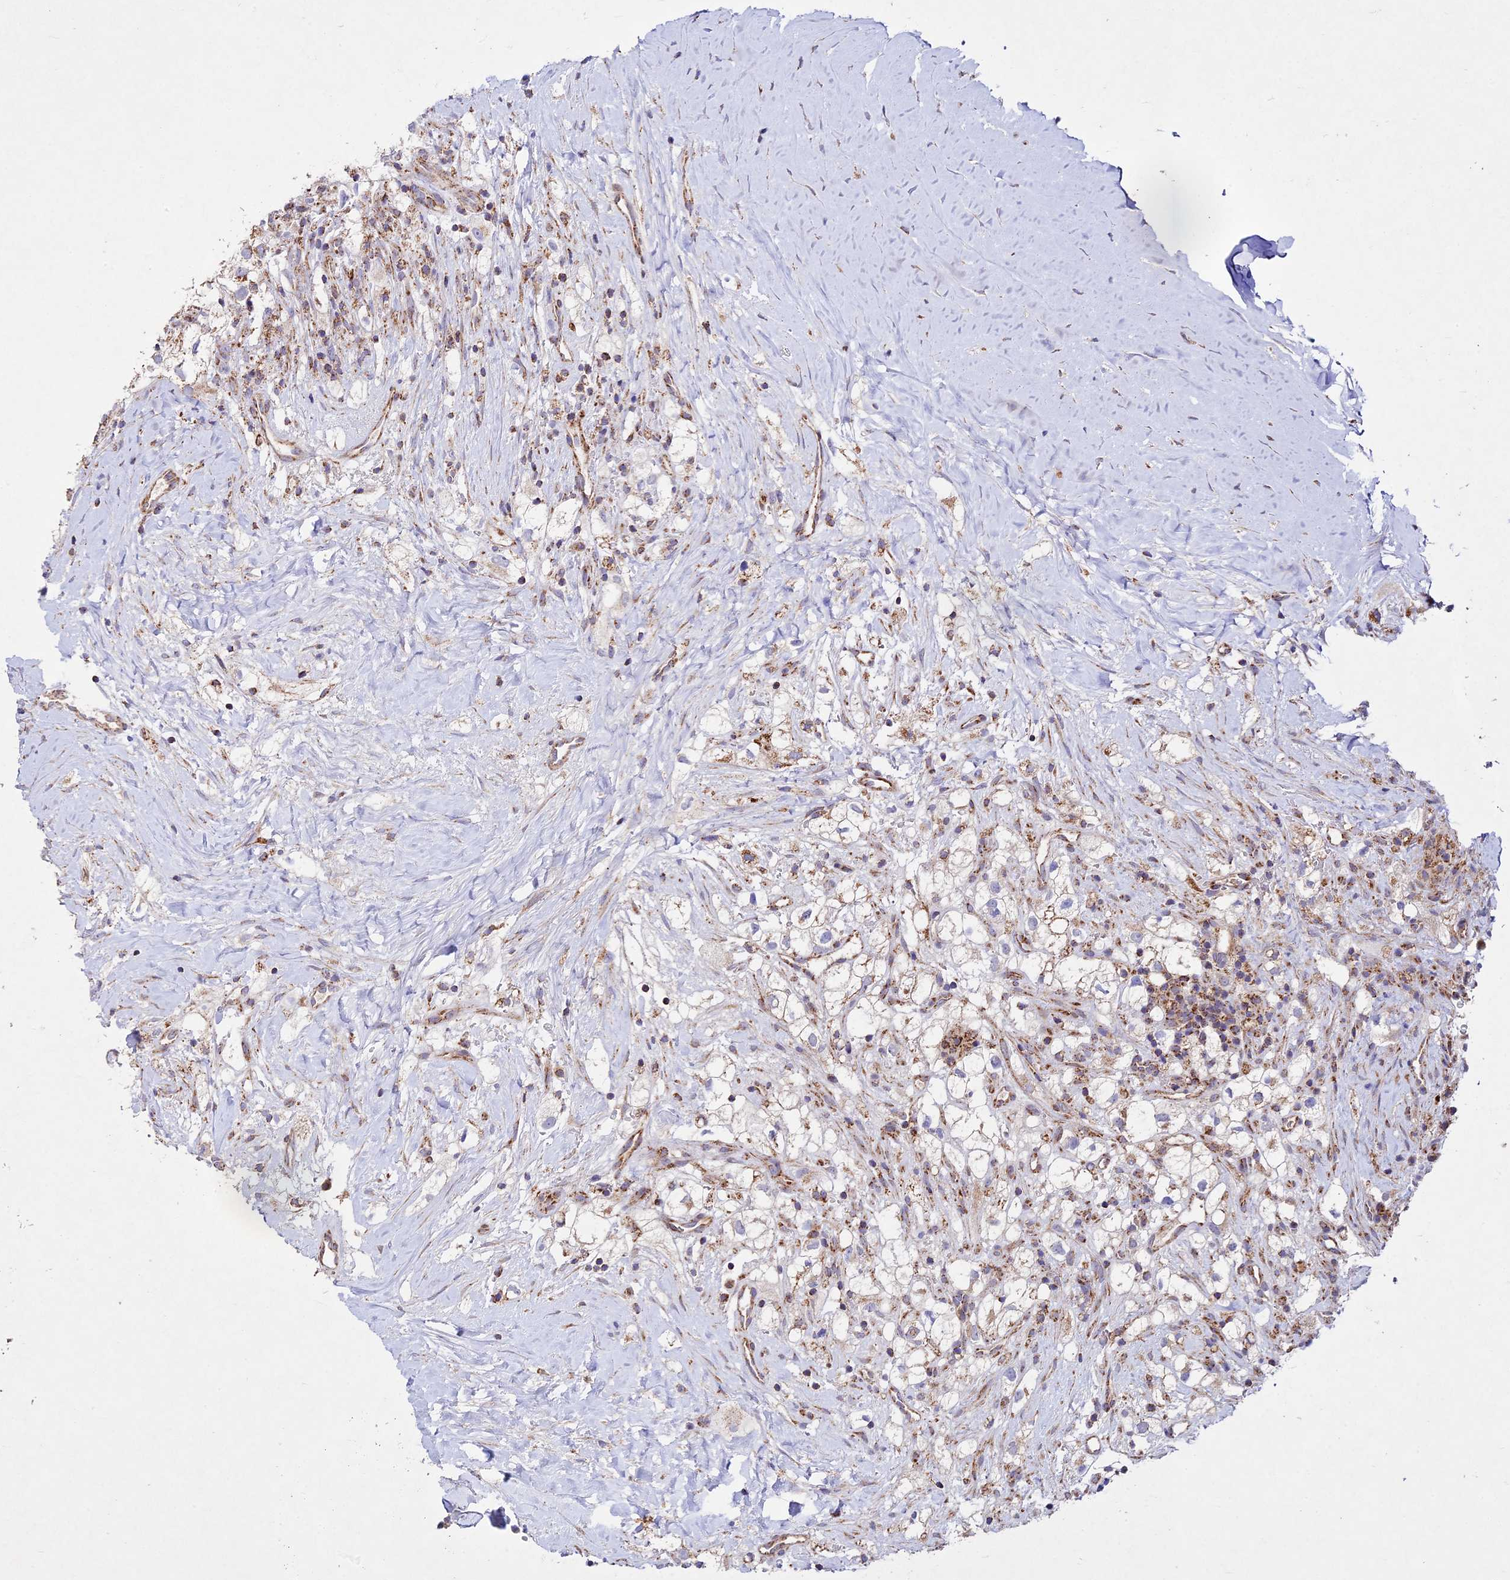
{"staining": {"intensity": "moderate", "quantity": "25%-75%", "location": "cytoplasmic/membranous"}, "tissue": "renal cancer", "cell_type": "Tumor cells", "image_type": "cancer", "snomed": [{"axis": "morphology", "description": "Adenocarcinoma, NOS"}, {"axis": "topography", "description": "Kidney"}], "caption": "An image showing moderate cytoplasmic/membranous staining in about 25%-75% of tumor cells in renal cancer (adenocarcinoma), as visualized by brown immunohistochemical staining.", "gene": "KHDC3L", "patient": {"sex": "male", "age": 59}}